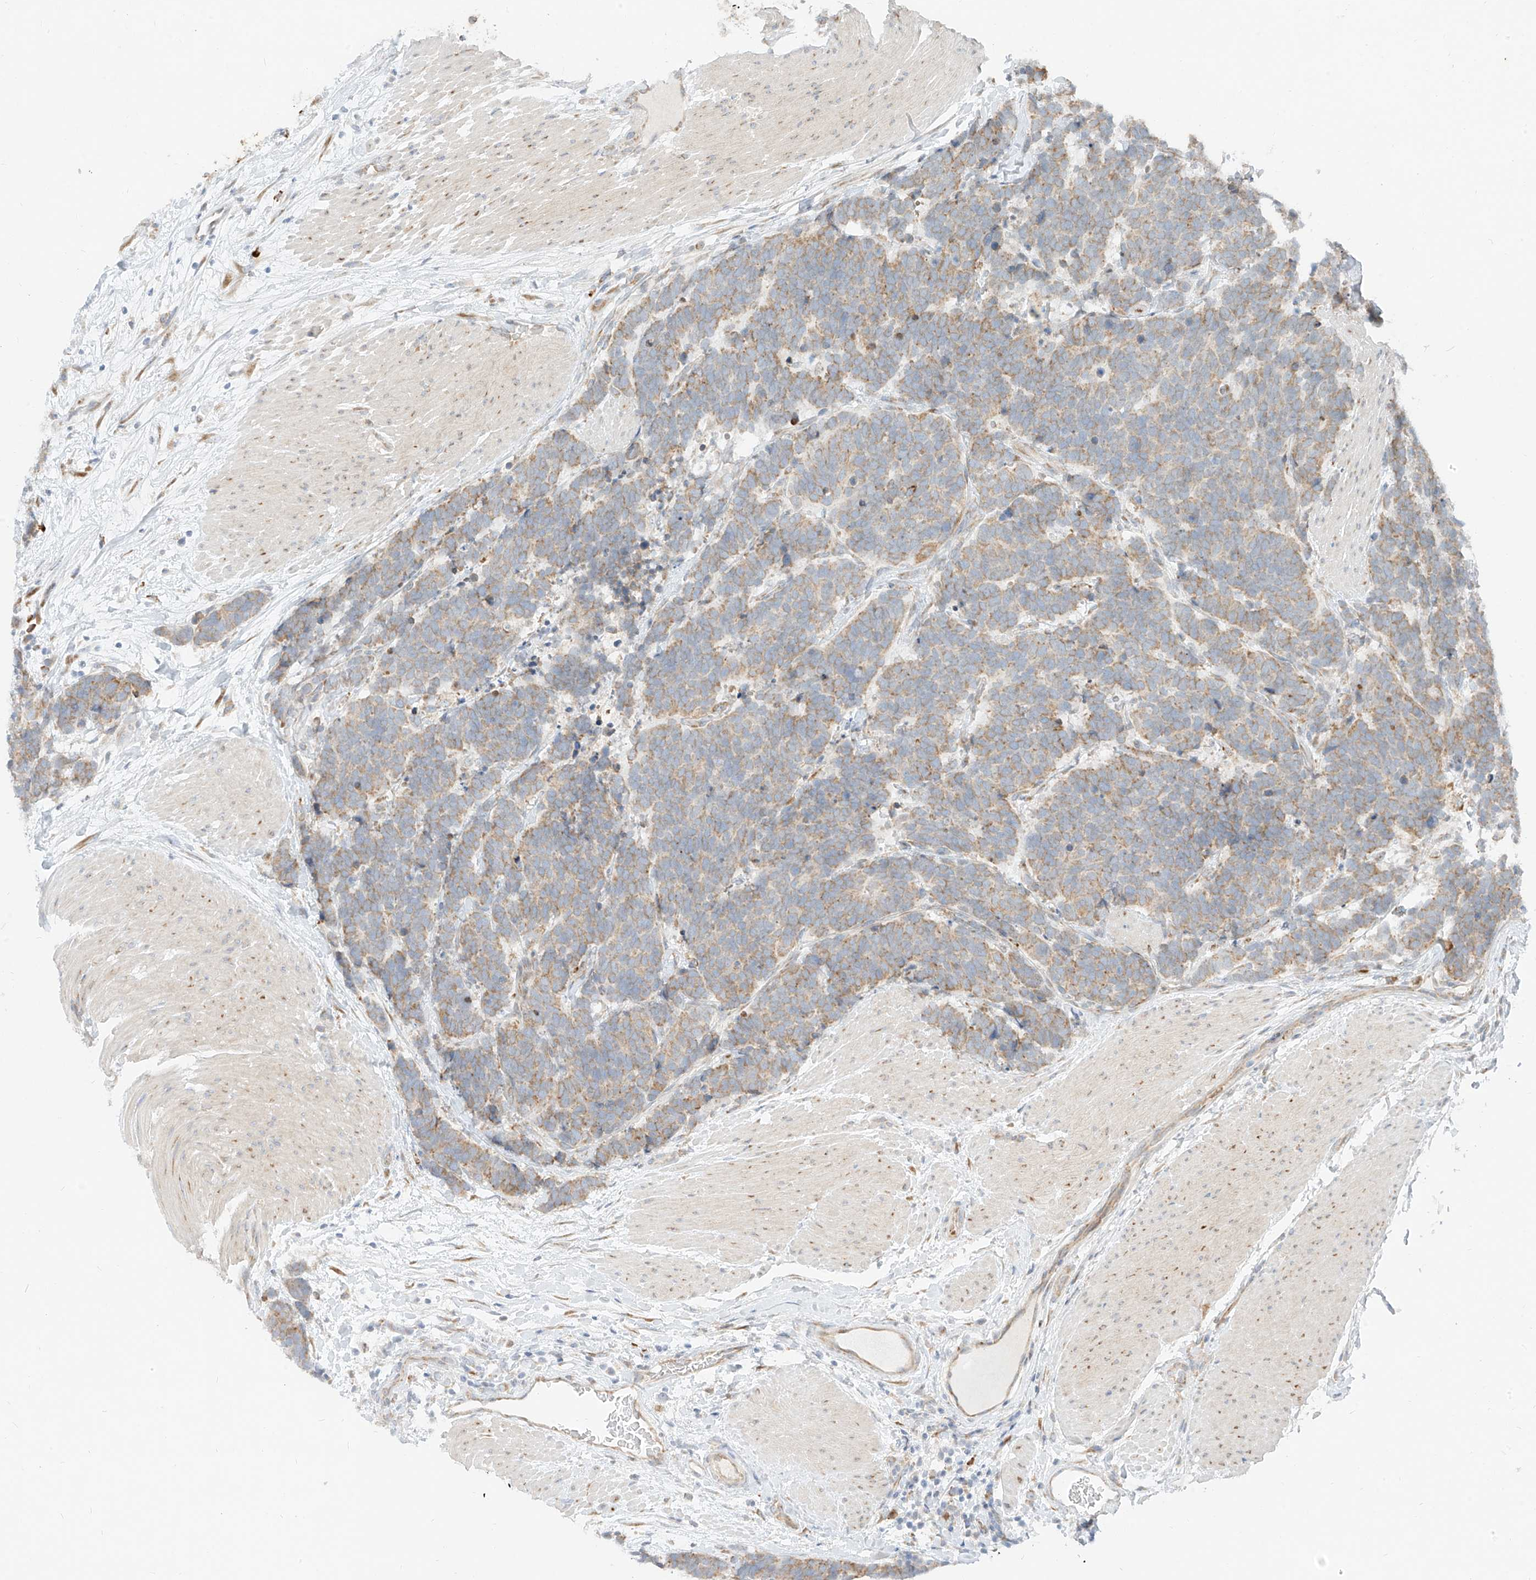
{"staining": {"intensity": "moderate", "quantity": "25%-75%", "location": "cytoplasmic/membranous"}, "tissue": "carcinoid", "cell_type": "Tumor cells", "image_type": "cancer", "snomed": [{"axis": "morphology", "description": "Carcinoma, NOS"}, {"axis": "morphology", "description": "Carcinoid, malignant, NOS"}, {"axis": "topography", "description": "Urinary bladder"}], "caption": "Immunohistochemistry (IHC) of human carcinoid (malignant) demonstrates medium levels of moderate cytoplasmic/membranous staining in about 25%-75% of tumor cells. (DAB = brown stain, brightfield microscopy at high magnification).", "gene": "STT3A", "patient": {"sex": "male", "age": 57}}